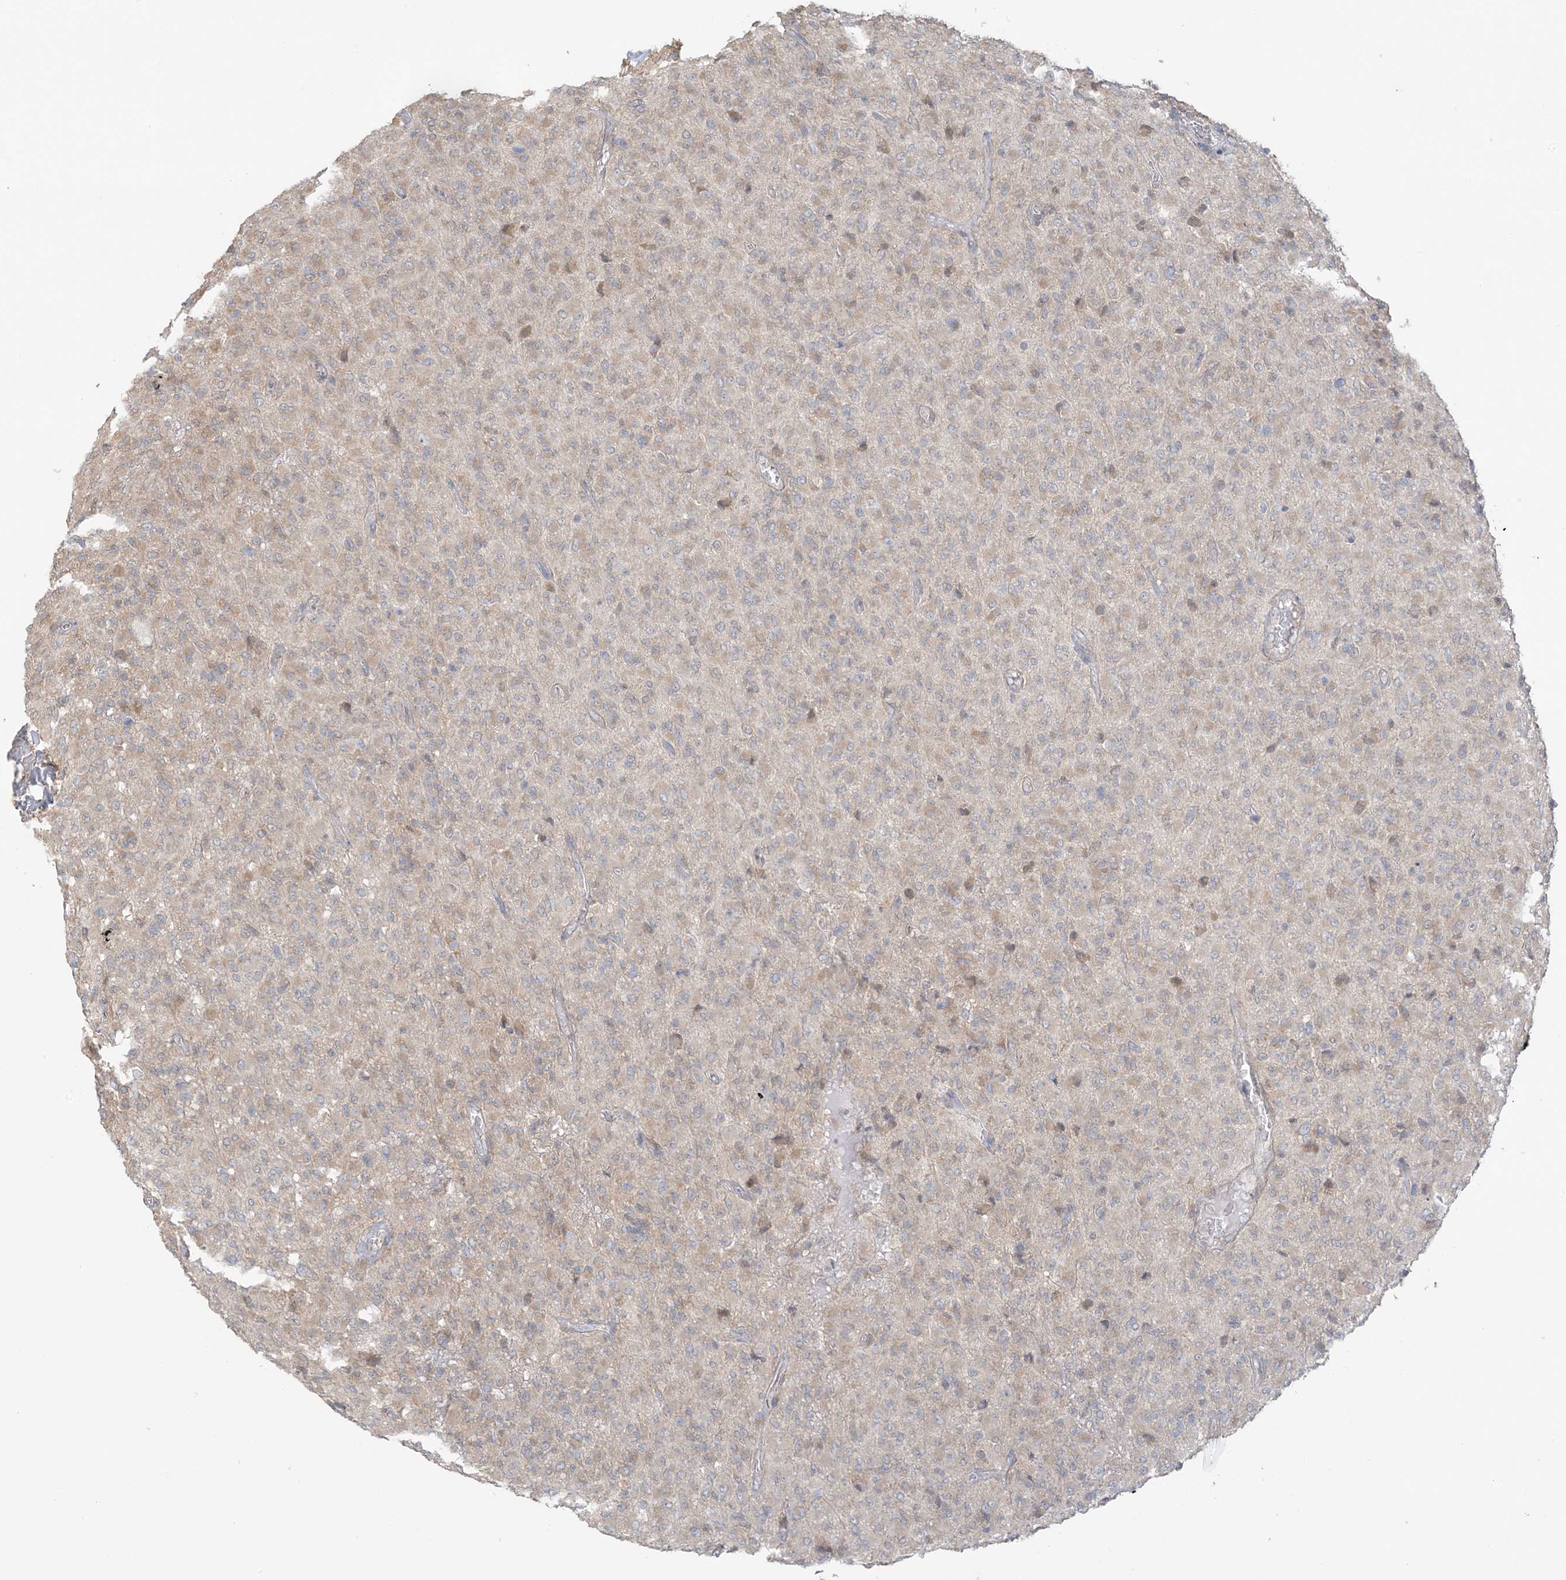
{"staining": {"intensity": "weak", "quantity": "<25%", "location": "cytoplasmic/membranous"}, "tissue": "glioma", "cell_type": "Tumor cells", "image_type": "cancer", "snomed": [{"axis": "morphology", "description": "Glioma, malignant, High grade"}, {"axis": "topography", "description": "Brain"}], "caption": "Tumor cells are negative for brown protein staining in high-grade glioma (malignant).", "gene": "EEFSEC", "patient": {"sex": "female", "age": 57}}